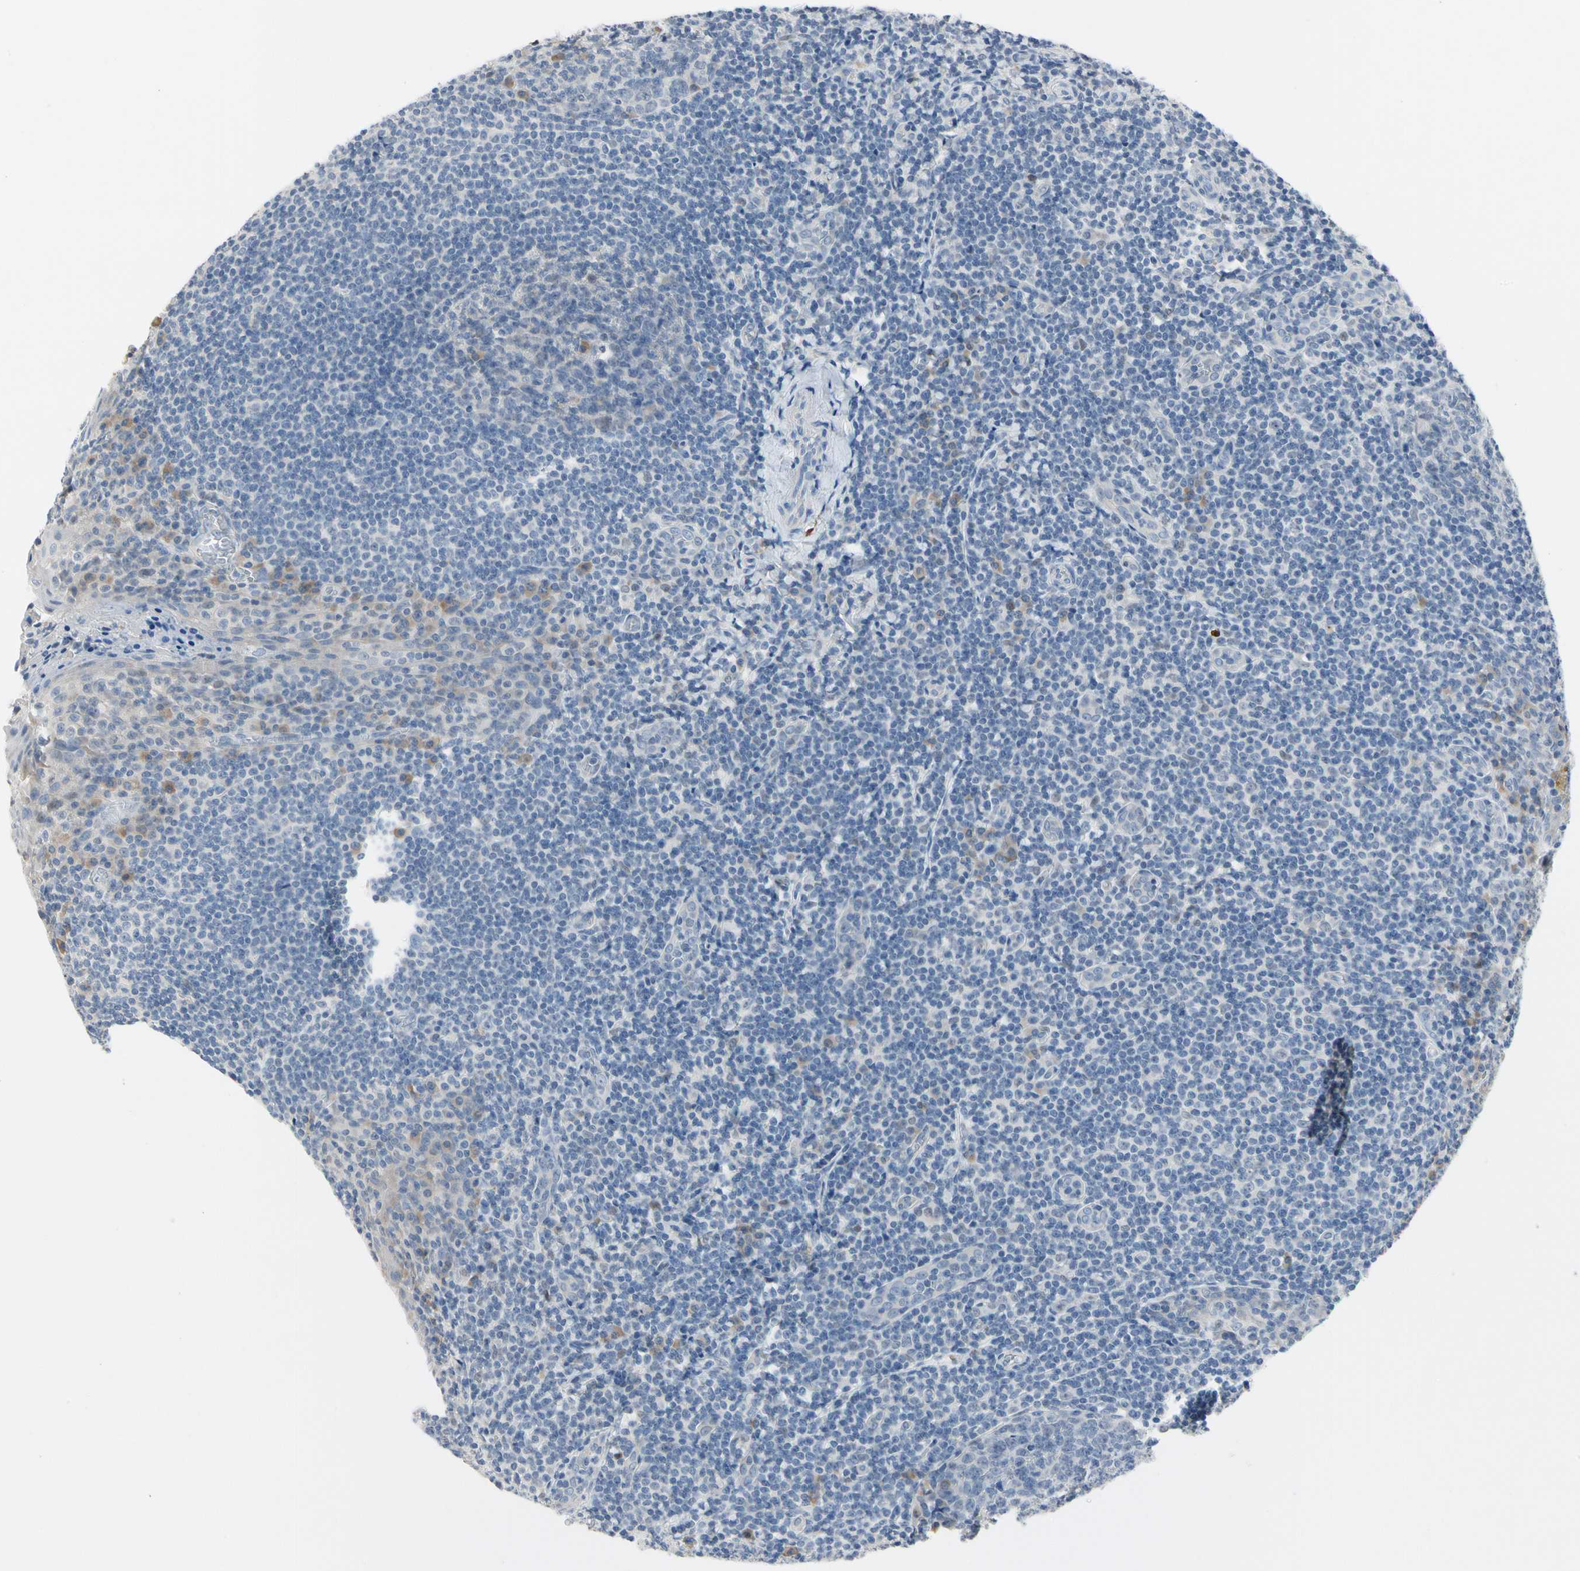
{"staining": {"intensity": "weak", "quantity": "<25%", "location": "cytoplasmic/membranous"}, "tissue": "tonsil", "cell_type": "Germinal center cells", "image_type": "normal", "snomed": [{"axis": "morphology", "description": "Normal tissue, NOS"}, {"axis": "topography", "description": "Tonsil"}], "caption": "Image shows no significant protein expression in germinal center cells of normal tonsil.", "gene": "ECRG4", "patient": {"sex": "male", "age": 31}}